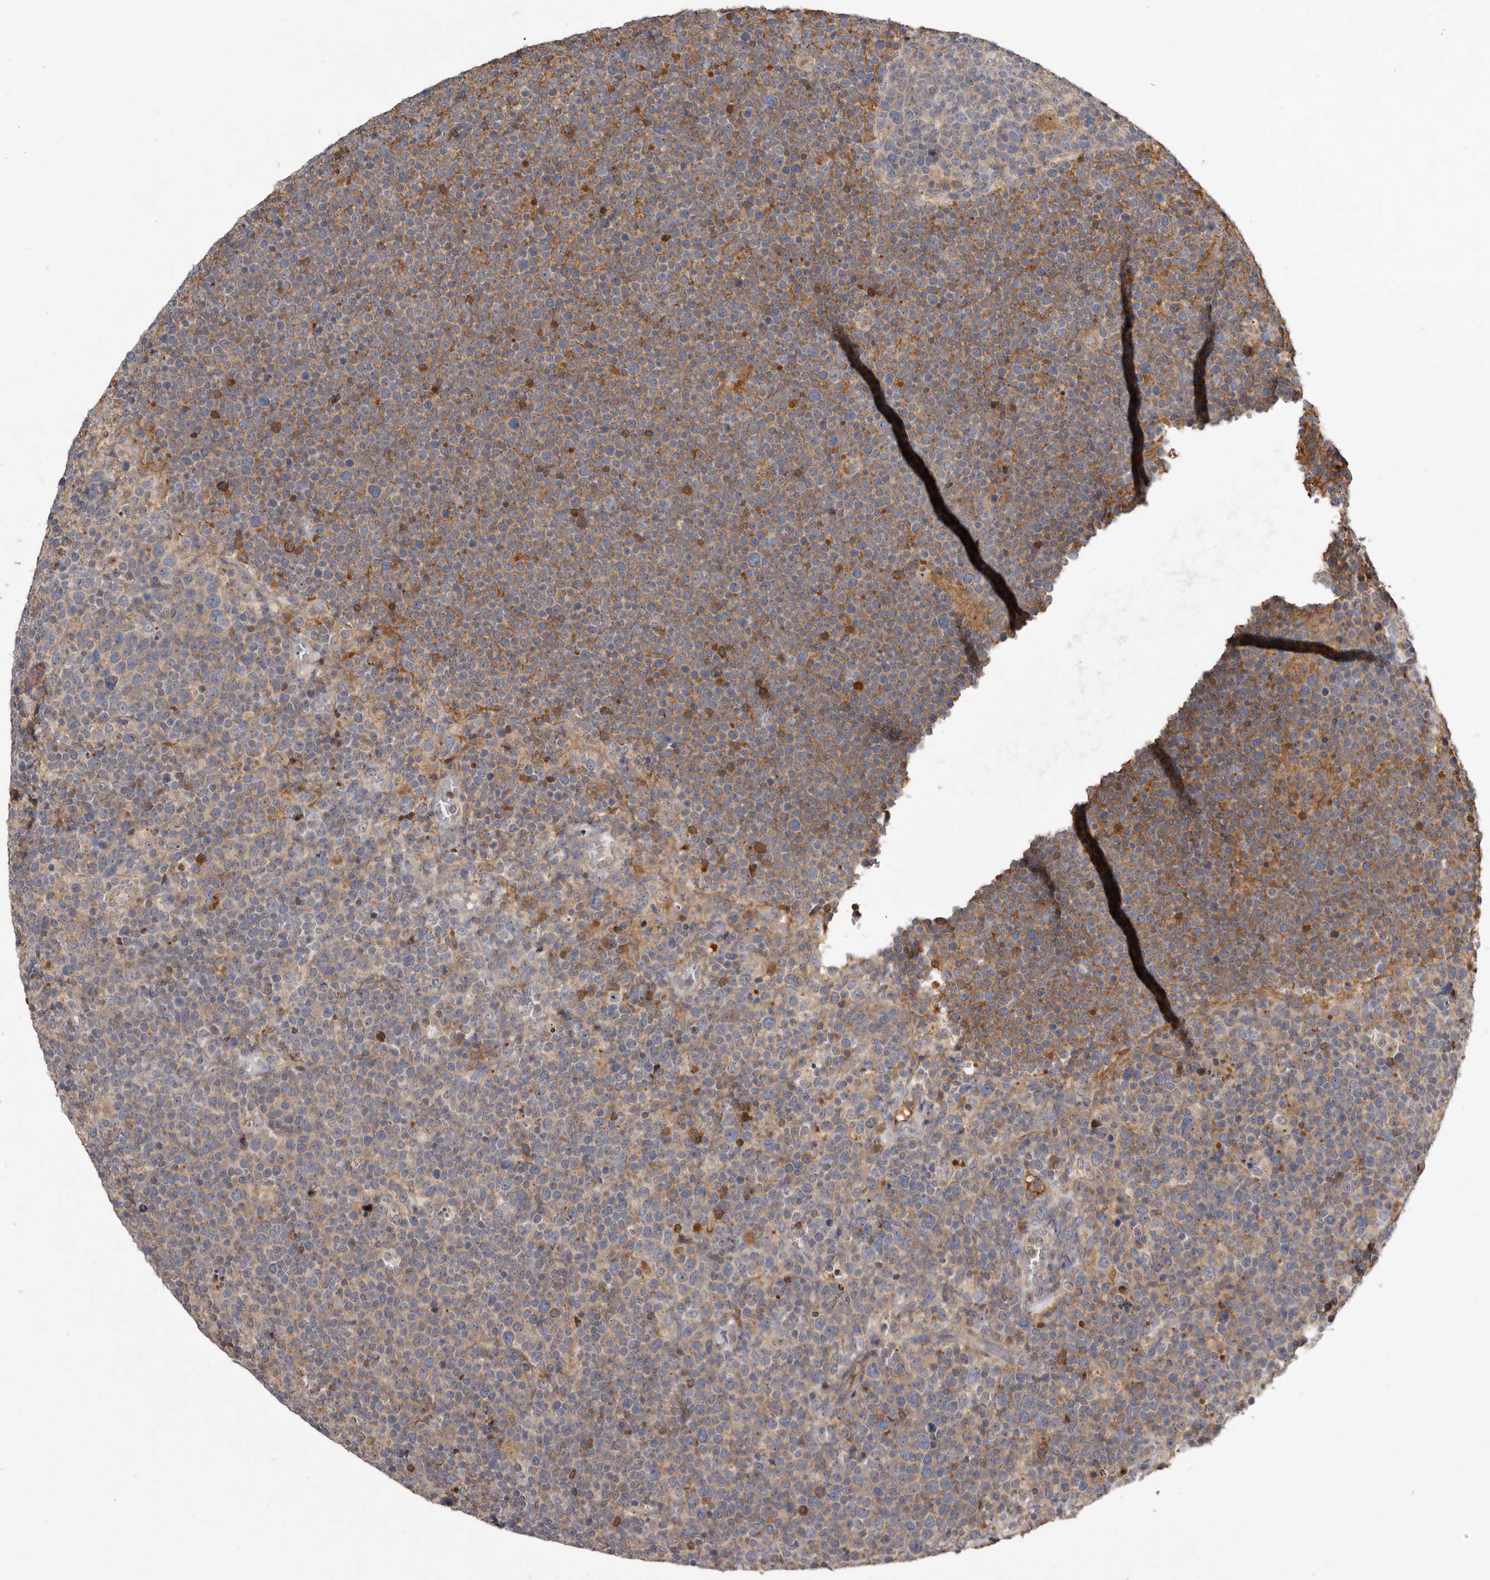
{"staining": {"intensity": "moderate", "quantity": "<25%", "location": "cytoplasmic/membranous"}, "tissue": "lymphoma", "cell_type": "Tumor cells", "image_type": "cancer", "snomed": [{"axis": "morphology", "description": "Malignant lymphoma, non-Hodgkin's type, High grade"}, {"axis": "topography", "description": "Lymph node"}], "caption": "Lymphoma stained for a protein exhibits moderate cytoplasmic/membranous positivity in tumor cells.", "gene": "TTC39A", "patient": {"sex": "male", "age": 61}}